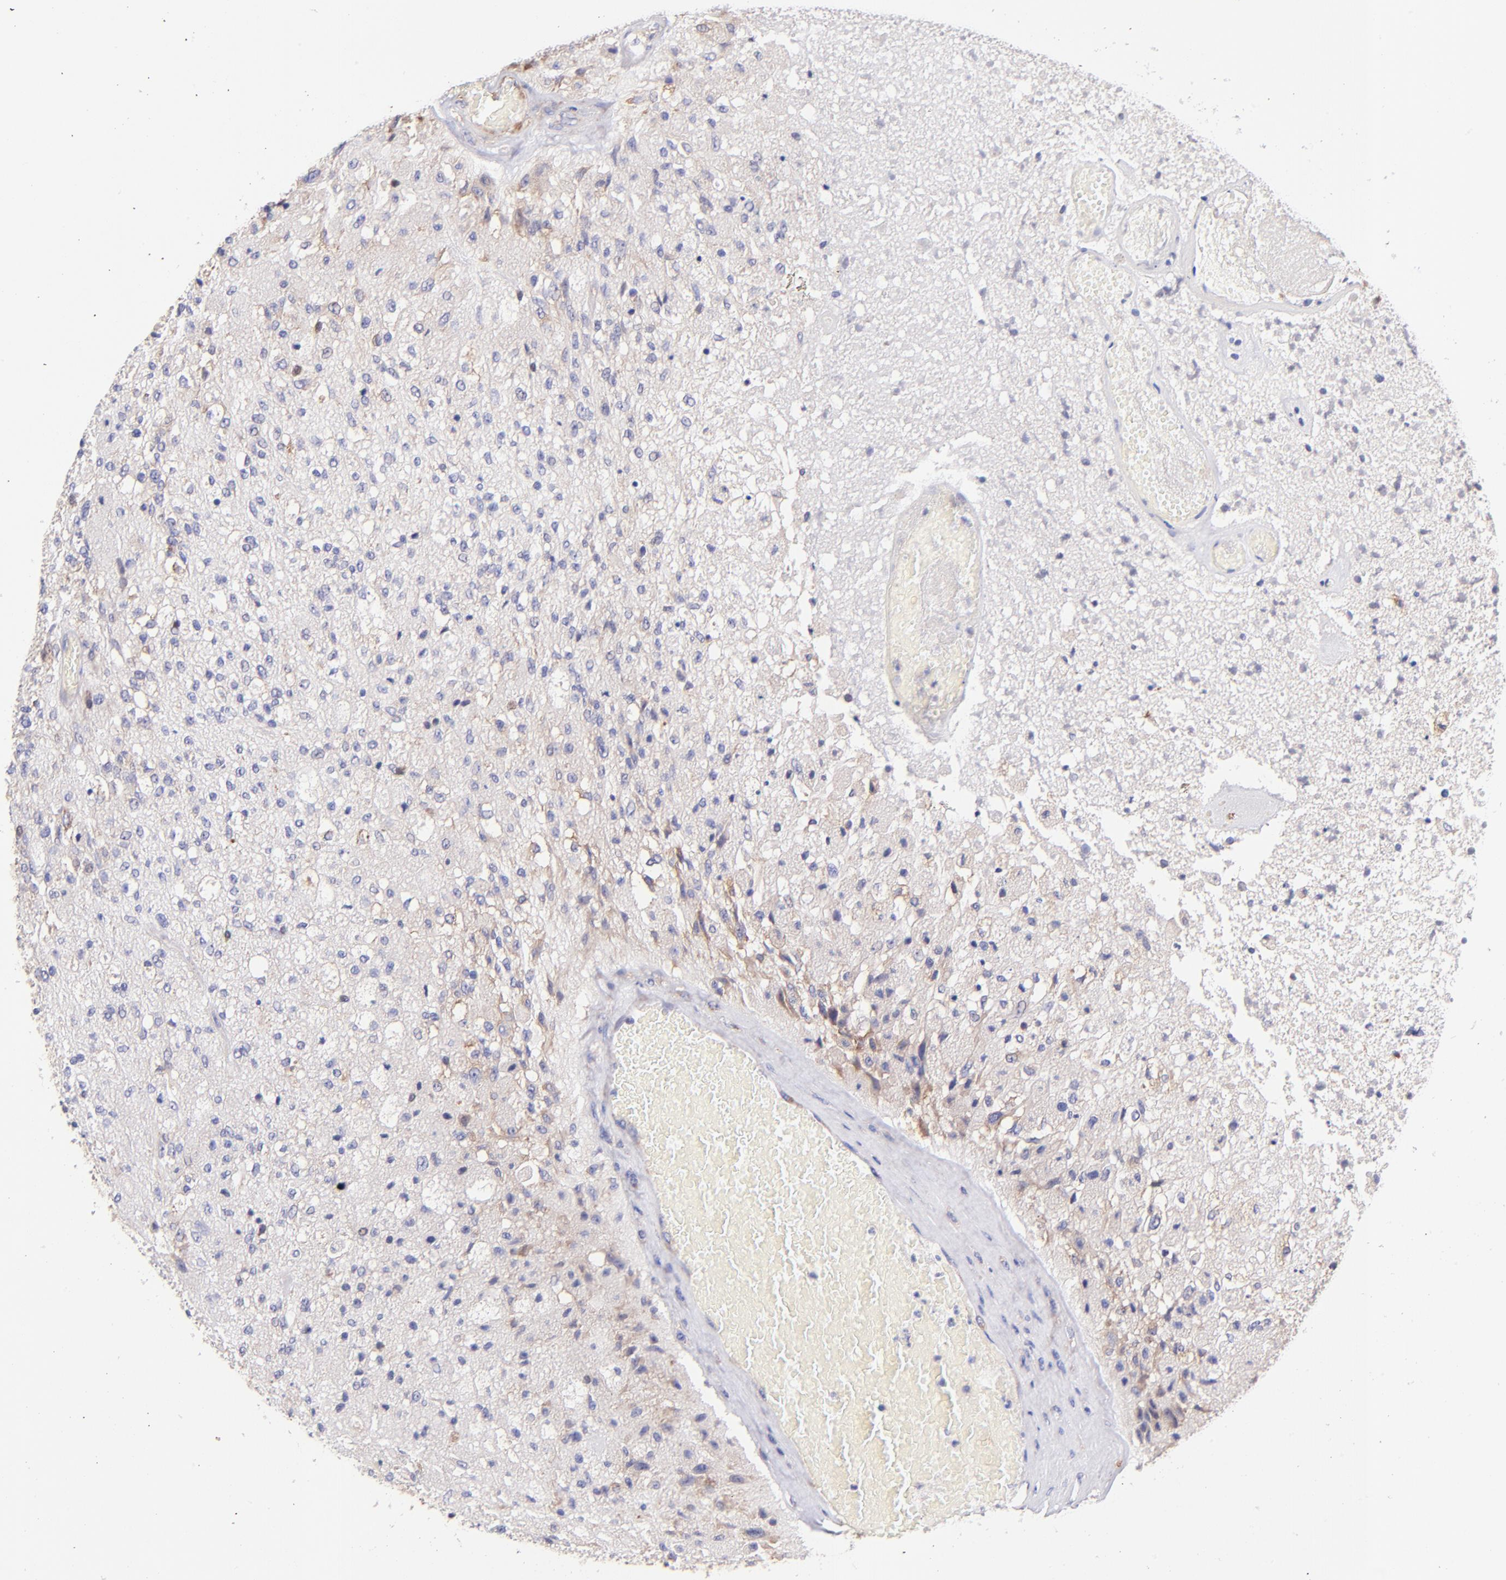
{"staining": {"intensity": "negative", "quantity": "none", "location": "none"}, "tissue": "glioma", "cell_type": "Tumor cells", "image_type": "cancer", "snomed": [{"axis": "morphology", "description": "Normal tissue, NOS"}, {"axis": "morphology", "description": "Glioma, malignant, High grade"}, {"axis": "topography", "description": "Cerebral cortex"}], "caption": "High magnification brightfield microscopy of glioma stained with DAB (3,3'-diaminobenzidine) (brown) and counterstained with hematoxylin (blue): tumor cells show no significant positivity.", "gene": "RPL11", "patient": {"sex": "male", "age": 77}}